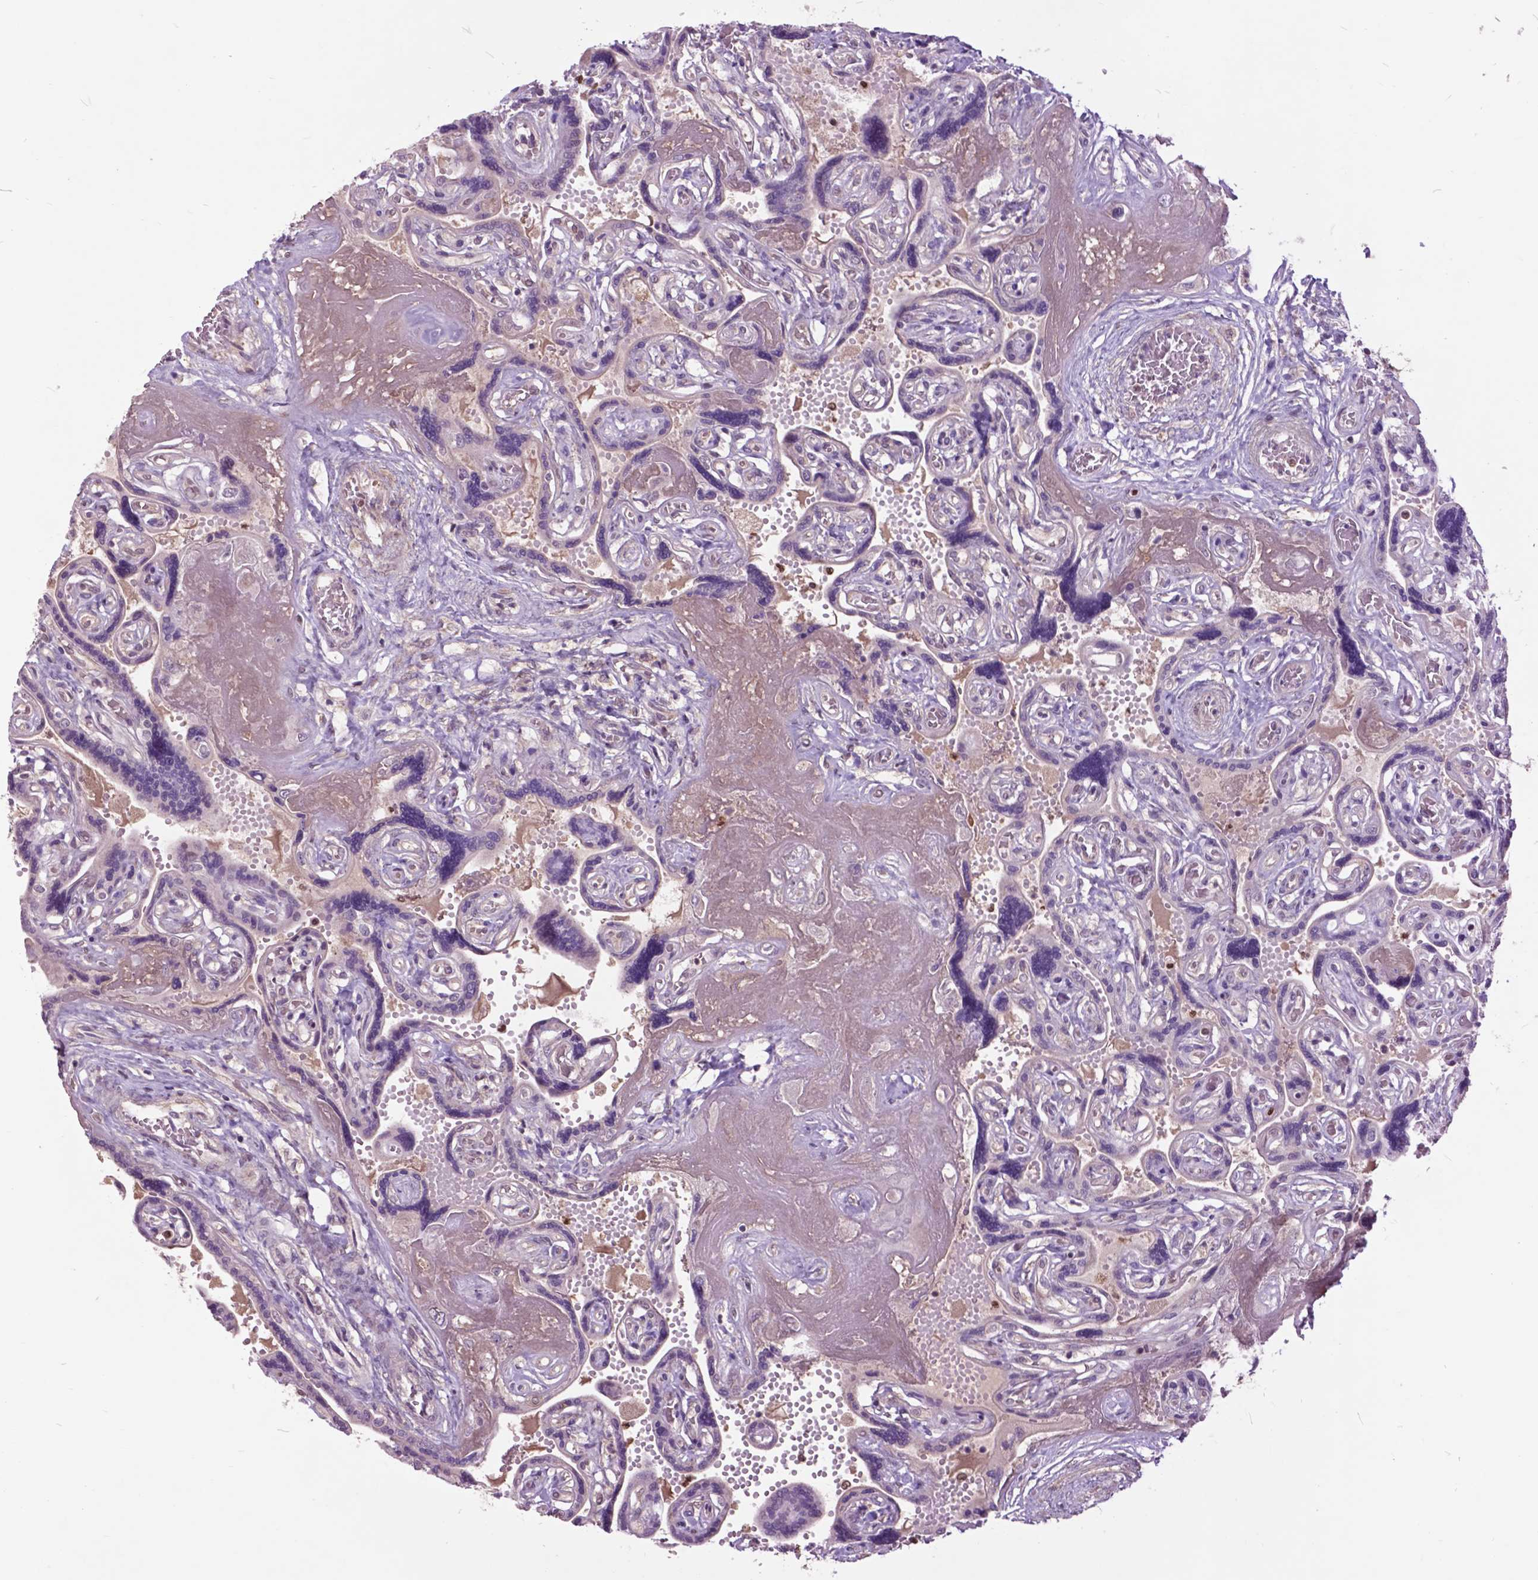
{"staining": {"intensity": "weak", "quantity": ">75%", "location": "cytoplasmic/membranous"}, "tissue": "placenta", "cell_type": "Decidual cells", "image_type": "normal", "snomed": [{"axis": "morphology", "description": "Normal tissue, NOS"}, {"axis": "topography", "description": "Placenta"}], "caption": "Normal placenta exhibits weak cytoplasmic/membranous staining in approximately >75% of decidual cells.", "gene": "ARAF", "patient": {"sex": "female", "age": 32}}